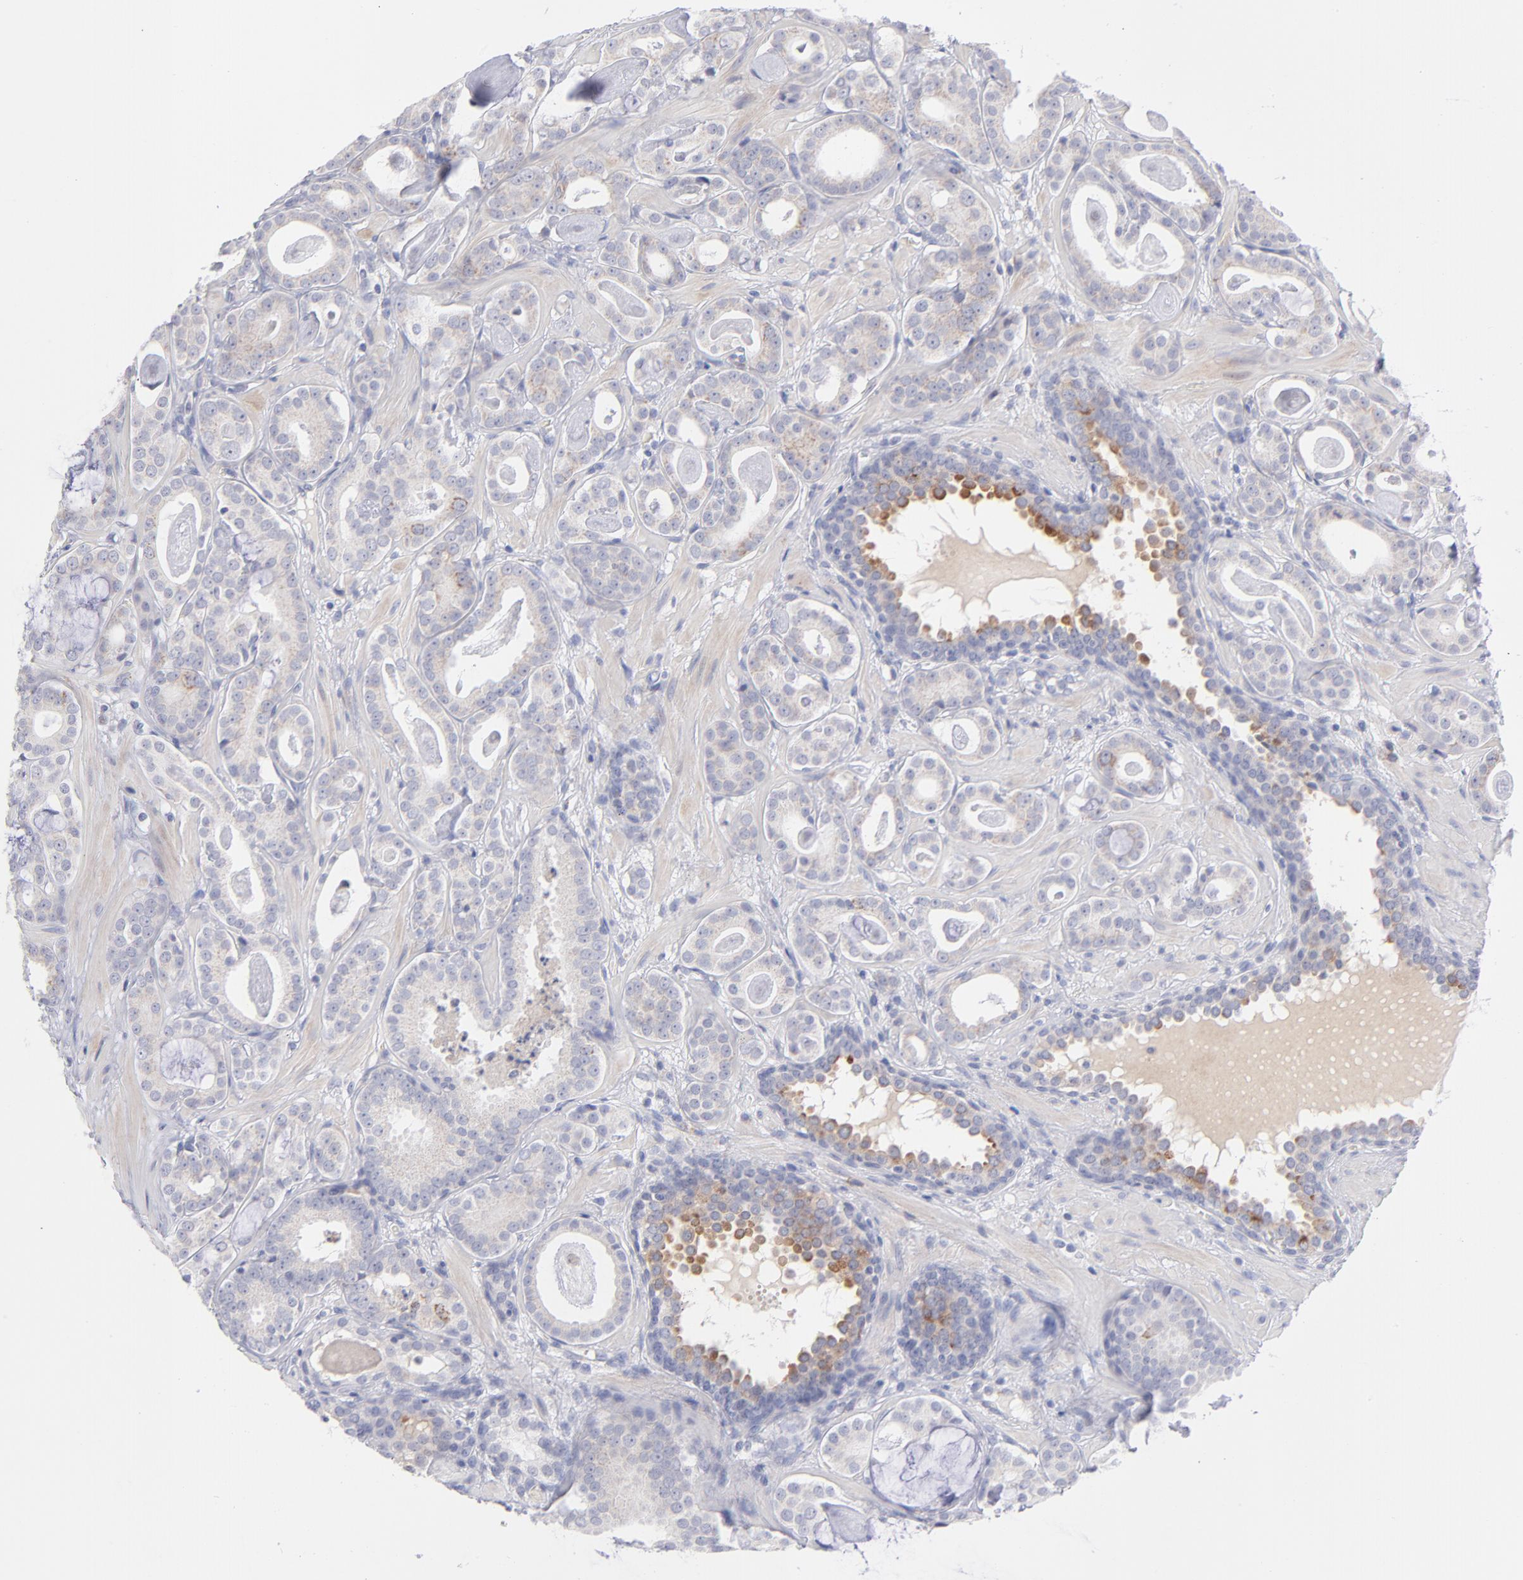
{"staining": {"intensity": "weak", "quantity": "25%-75%", "location": "cytoplasmic/membranous"}, "tissue": "prostate cancer", "cell_type": "Tumor cells", "image_type": "cancer", "snomed": [{"axis": "morphology", "description": "Adenocarcinoma, Low grade"}, {"axis": "topography", "description": "Prostate"}], "caption": "Tumor cells demonstrate low levels of weak cytoplasmic/membranous positivity in about 25%-75% of cells in prostate cancer. (Stains: DAB (3,3'-diaminobenzidine) in brown, nuclei in blue, Microscopy: brightfield microscopy at high magnification).", "gene": "MTHFD2", "patient": {"sex": "male", "age": 57}}